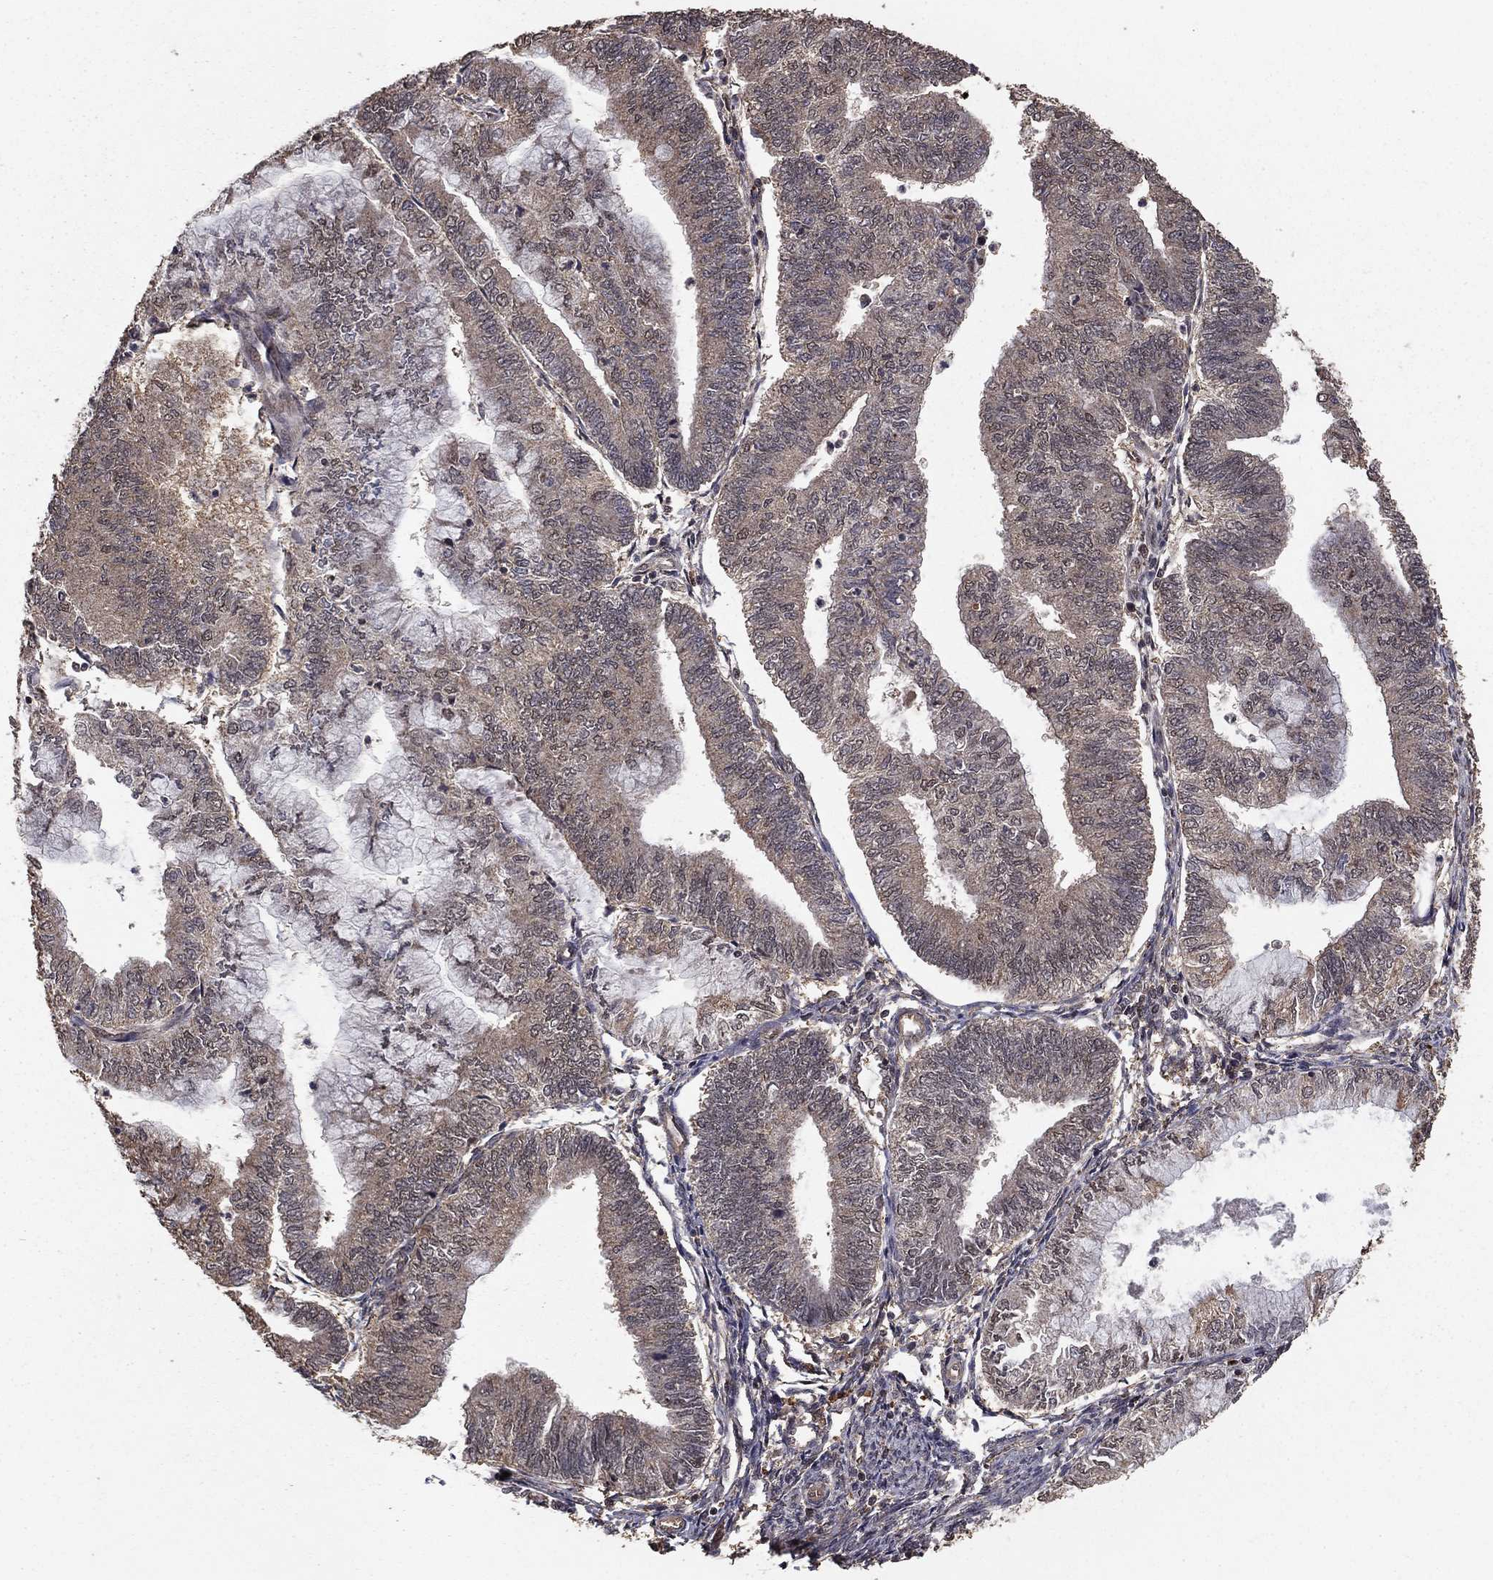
{"staining": {"intensity": "negative", "quantity": "none", "location": "none"}, "tissue": "endometrial cancer", "cell_type": "Tumor cells", "image_type": "cancer", "snomed": [{"axis": "morphology", "description": "Adenocarcinoma, NOS"}, {"axis": "topography", "description": "Endometrium"}], "caption": "Immunohistochemical staining of human endometrial adenocarcinoma demonstrates no significant staining in tumor cells.", "gene": "PRDM1", "patient": {"sex": "female", "age": 59}}